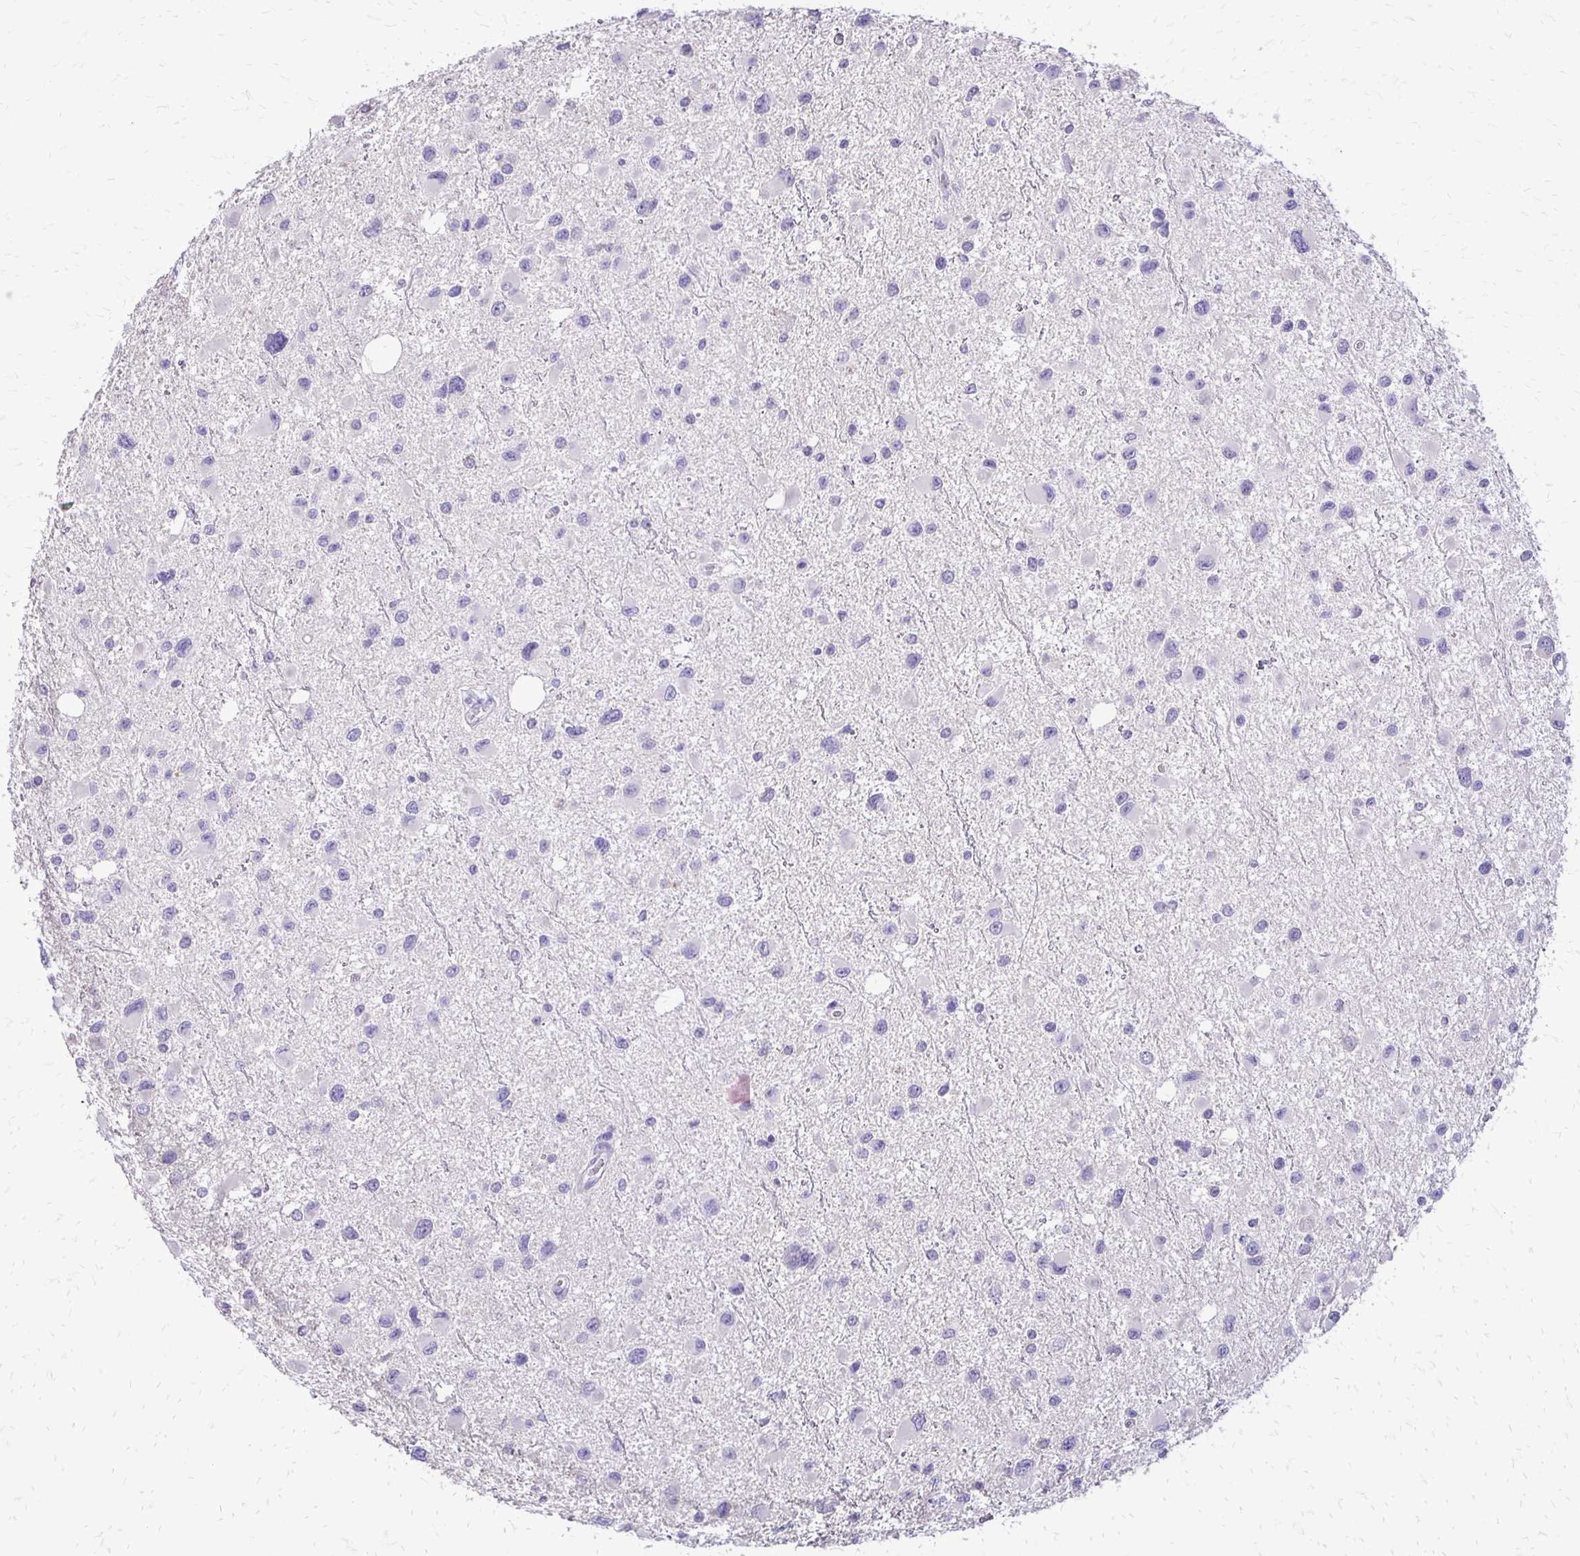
{"staining": {"intensity": "negative", "quantity": "none", "location": "none"}, "tissue": "glioma", "cell_type": "Tumor cells", "image_type": "cancer", "snomed": [{"axis": "morphology", "description": "Glioma, malignant, Low grade"}, {"axis": "topography", "description": "Brain"}], "caption": "An image of glioma stained for a protein shows no brown staining in tumor cells.", "gene": "ALPG", "patient": {"sex": "female", "age": 32}}